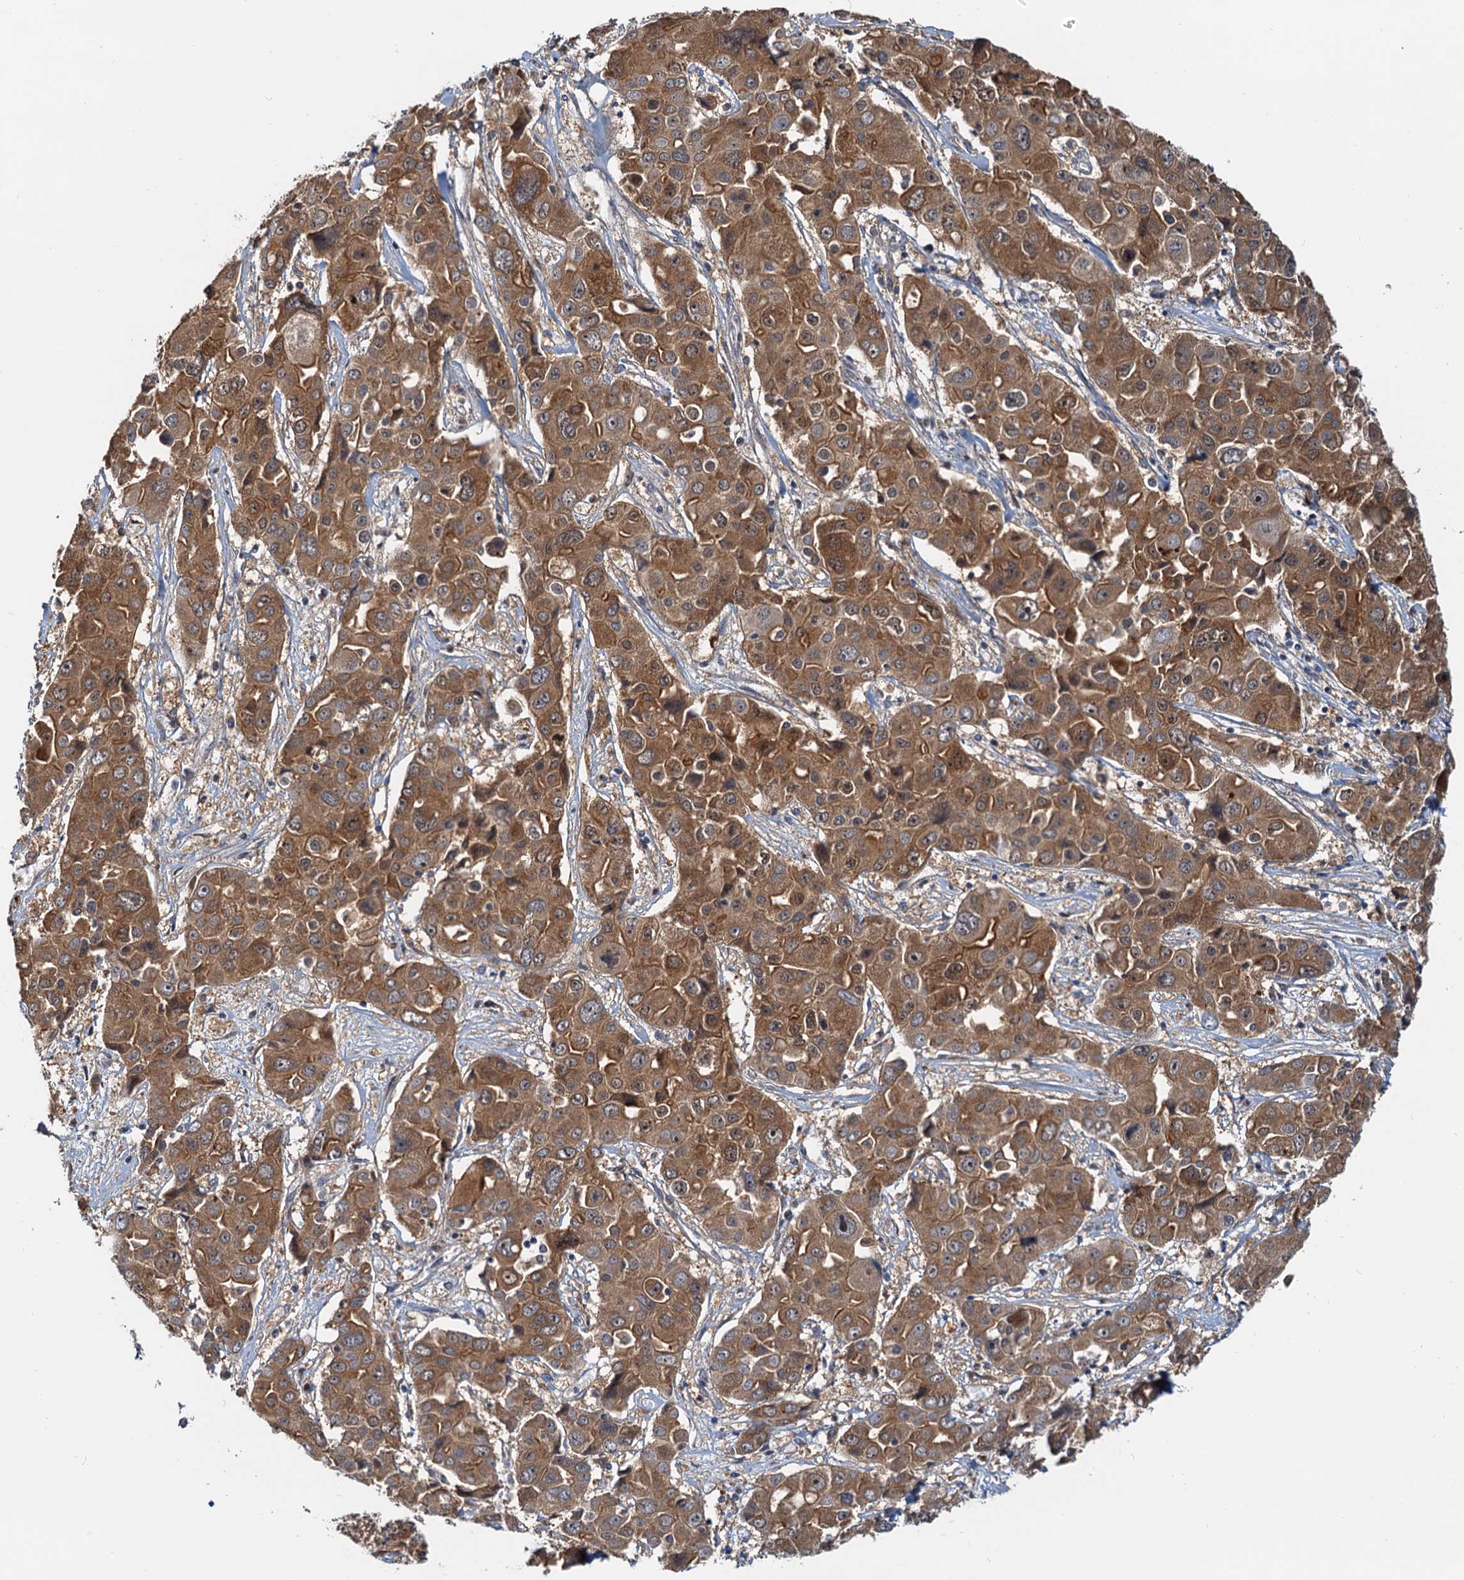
{"staining": {"intensity": "moderate", "quantity": ">75%", "location": "cytoplasmic/membranous"}, "tissue": "liver cancer", "cell_type": "Tumor cells", "image_type": "cancer", "snomed": [{"axis": "morphology", "description": "Cholangiocarcinoma"}, {"axis": "topography", "description": "Liver"}], "caption": "This histopathology image demonstrates cholangiocarcinoma (liver) stained with immunohistochemistry (IHC) to label a protein in brown. The cytoplasmic/membranous of tumor cells show moderate positivity for the protein. Nuclei are counter-stained blue.", "gene": "TOLLIP", "patient": {"sex": "male", "age": 67}}